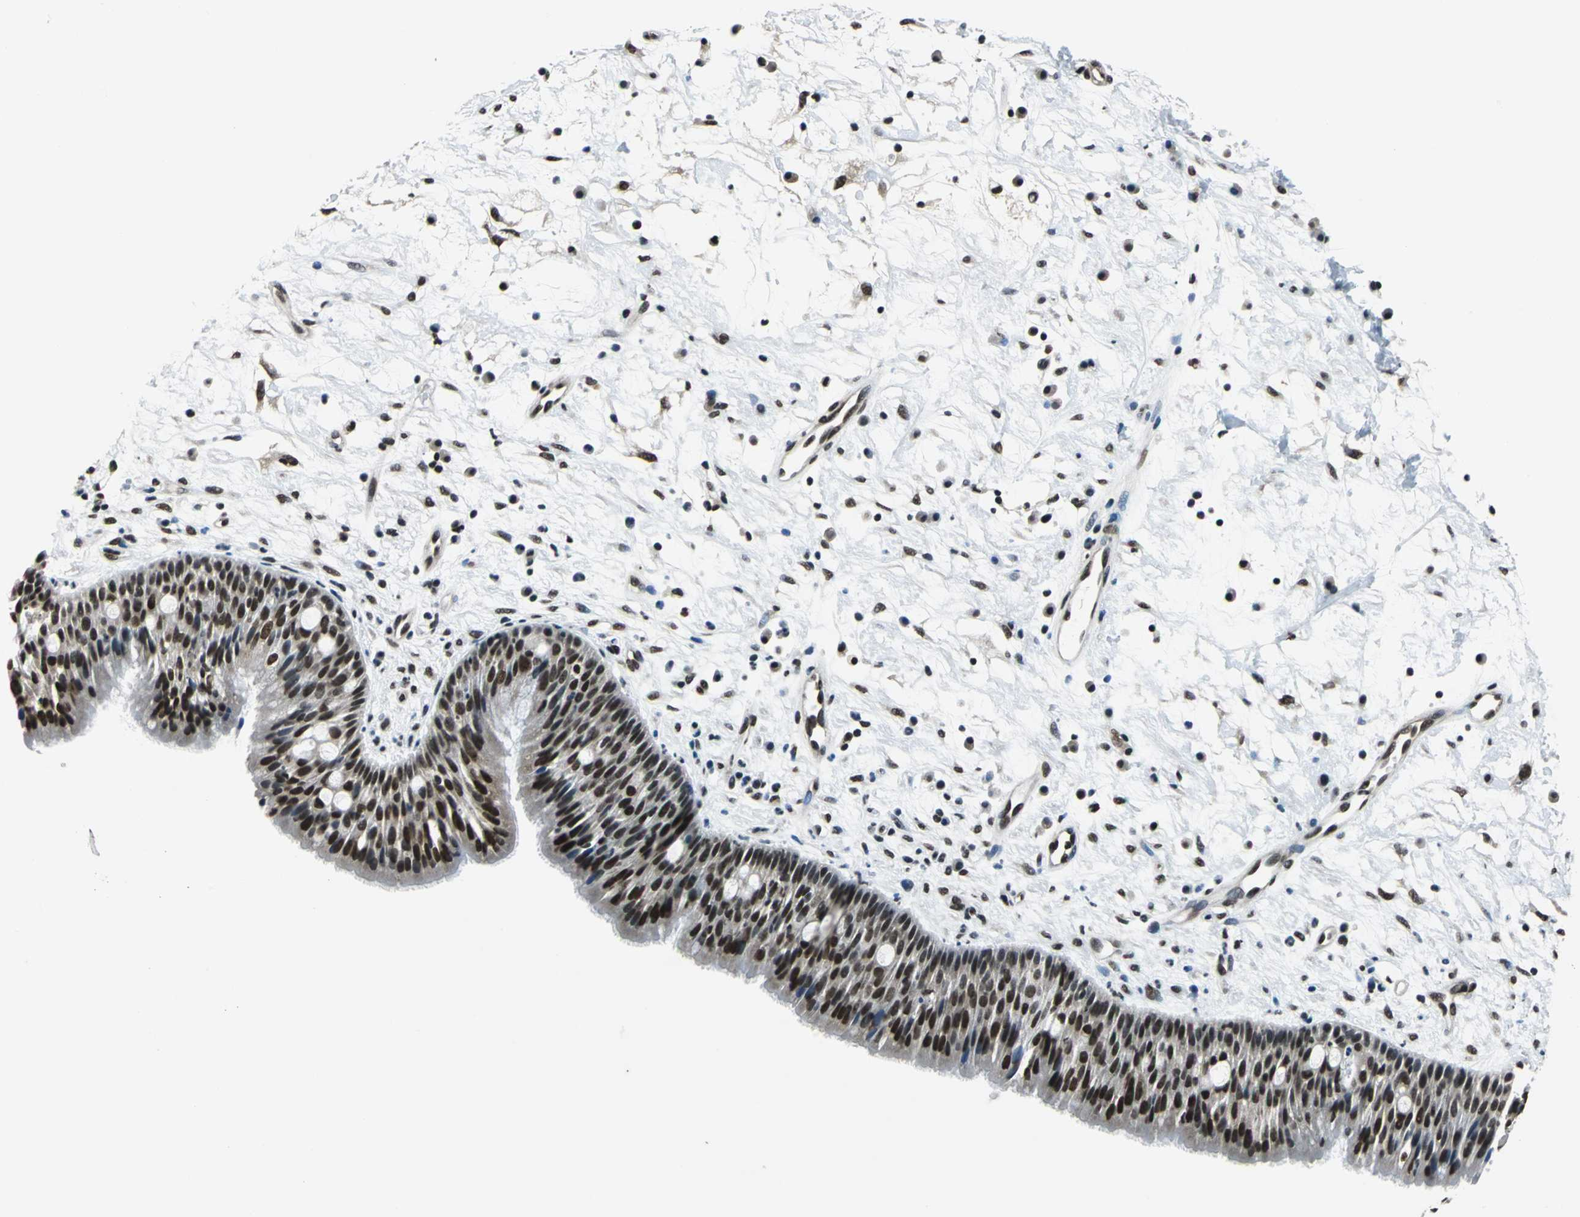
{"staining": {"intensity": "strong", "quantity": ">75%", "location": "nuclear"}, "tissue": "nasopharynx", "cell_type": "Respiratory epithelial cells", "image_type": "normal", "snomed": [{"axis": "morphology", "description": "Normal tissue, NOS"}, {"axis": "topography", "description": "Nasopharynx"}], "caption": "The histopathology image shows a brown stain indicating the presence of a protein in the nuclear of respiratory epithelial cells in nasopharynx.", "gene": "RBM14", "patient": {"sex": "male", "age": 13}}